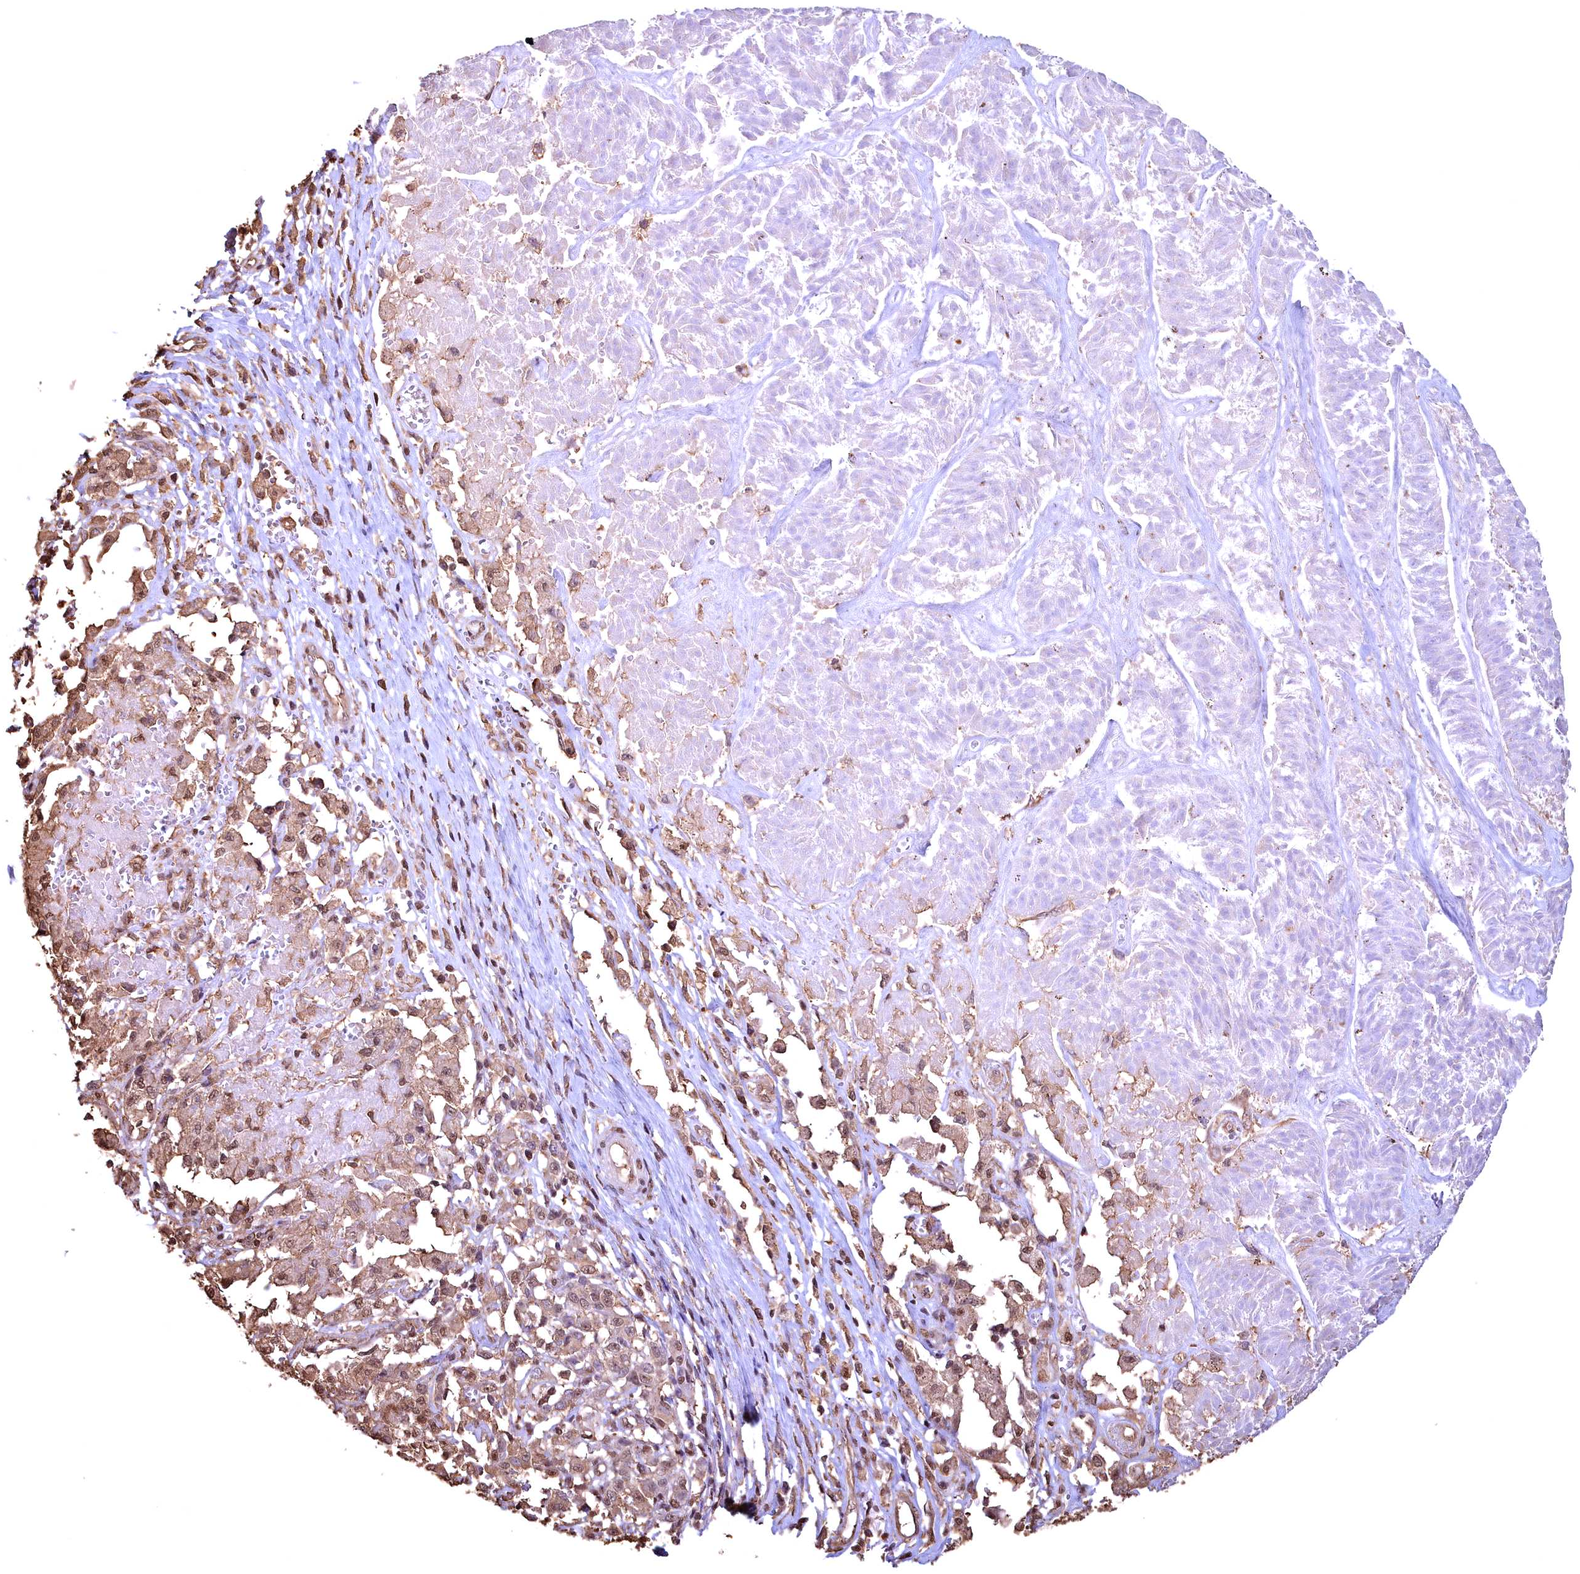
{"staining": {"intensity": "moderate", "quantity": "25%-75%", "location": "cytoplasmic/membranous,nuclear"}, "tissue": "melanoma", "cell_type": "Tumor cells", "image_type": "cancer", "snomed": [{"axis": "morphology", "description": "Malignant melanoma, NOS"}, {"axis": "topography", "description": "Skin"}], "caption": "This is an image of immunohistochemistry (IHC) staining of malignant melanoma, which shows moderate expression in the cytoplasmic/membranous and nuclear of tumor cells.", "gene": "GAPDH", "patient": {"sex": "female", "age": 72}}